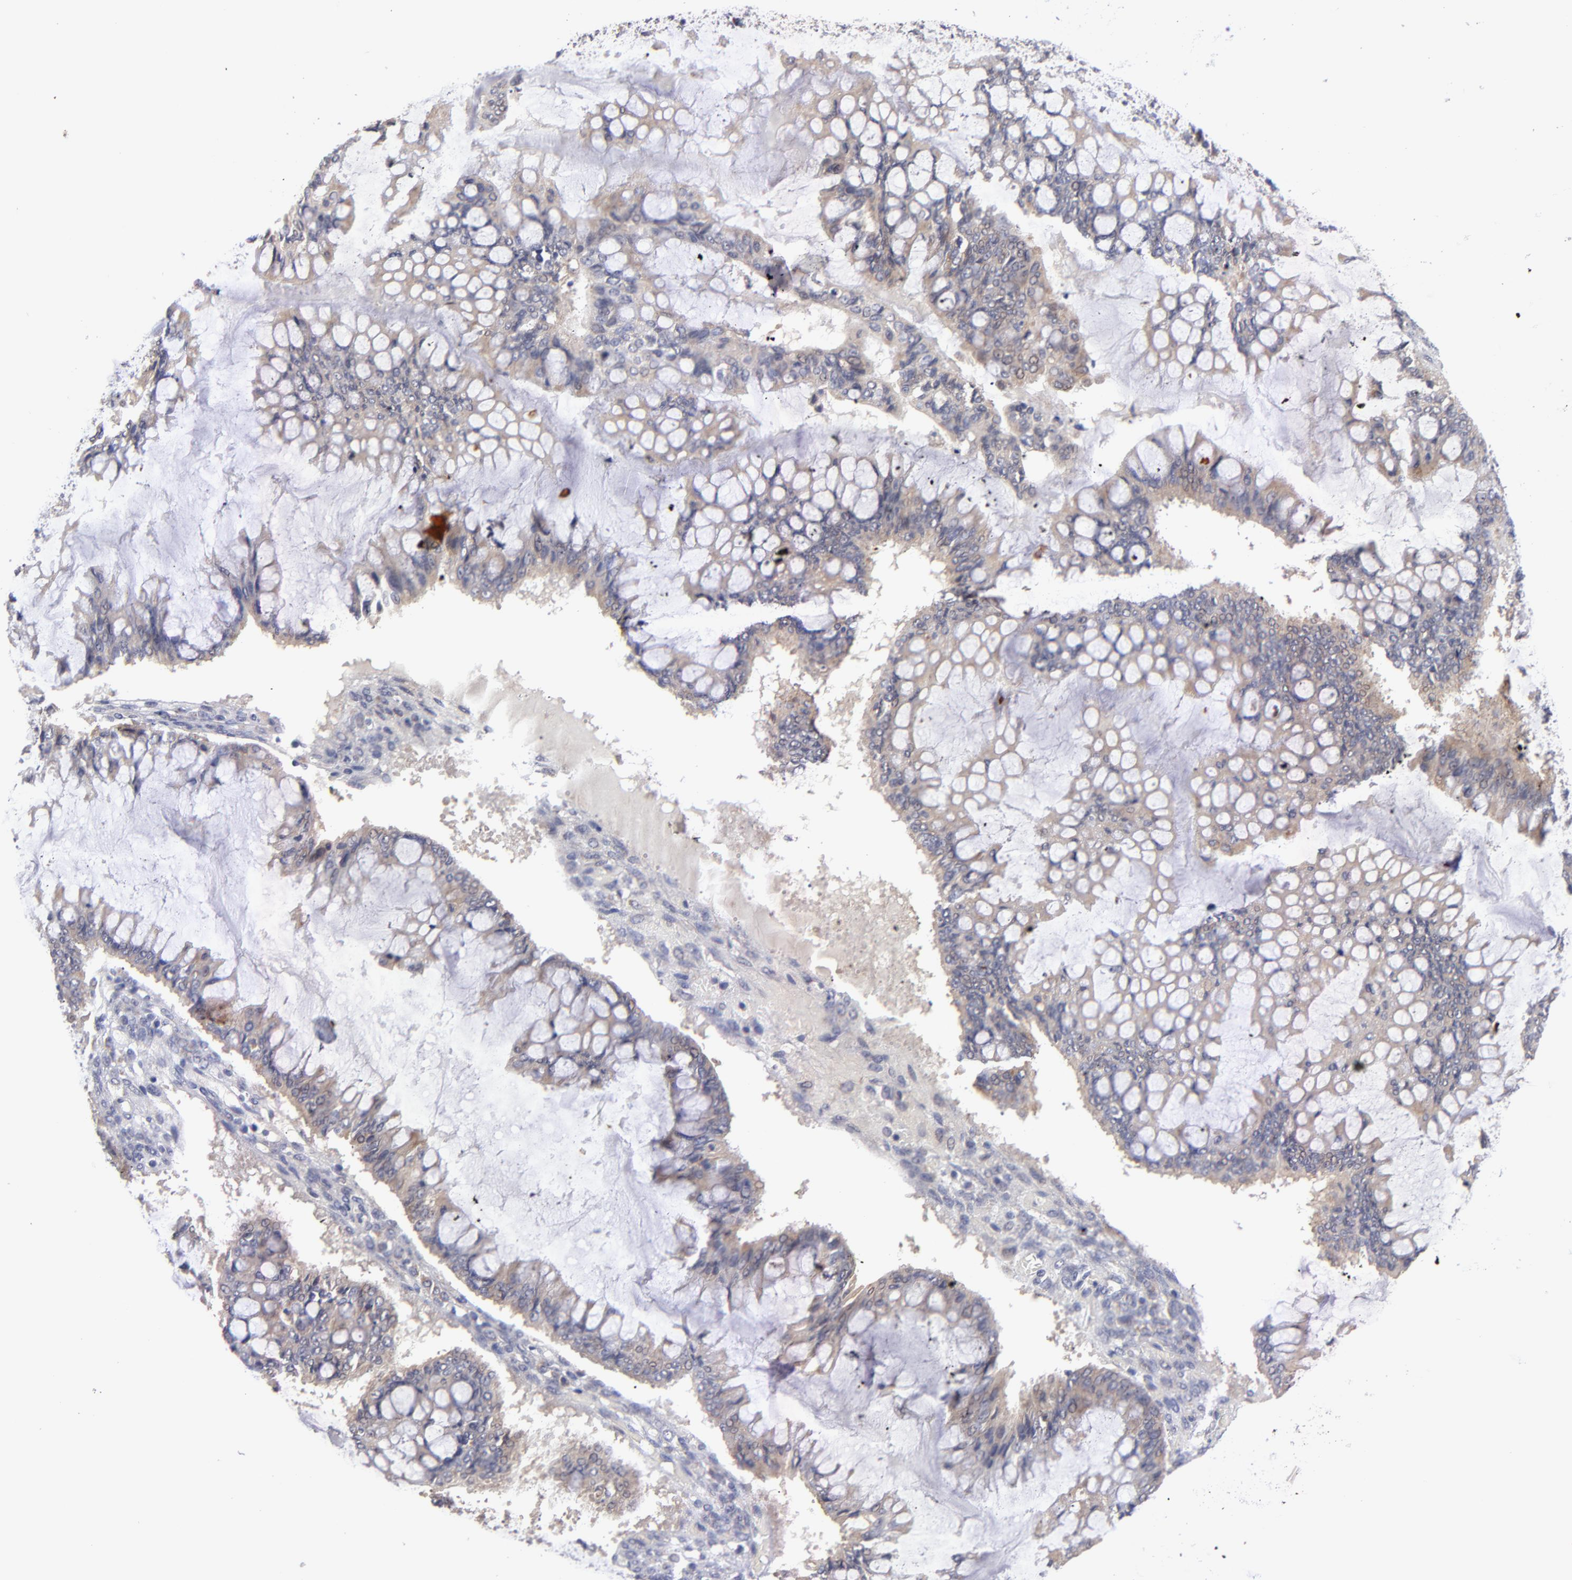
{"staining": {"intensity": "weak", "quantity": ">75%", "location": "cytoplasmic/membranous"}, "tissue": "ovarian cancer", "cell_type": "Tumor cells", "image_type": "cancer", "snomed": [{"axis": "morphology", "description": "Cystadenocarcinoma, mucinous, NOS"}, {"axis": "topography", "description": "Ovary"}], "caption": "IHC histopathology image of ovarian mucinous cystadenocarcinoma stained for a protein (brown), which exhibits low levels of weak cytoplasmic/membranous positivity in about >75% of tumor cells.", "gene": "HCCS", "patient": {"sex": "female", "age": 73}}